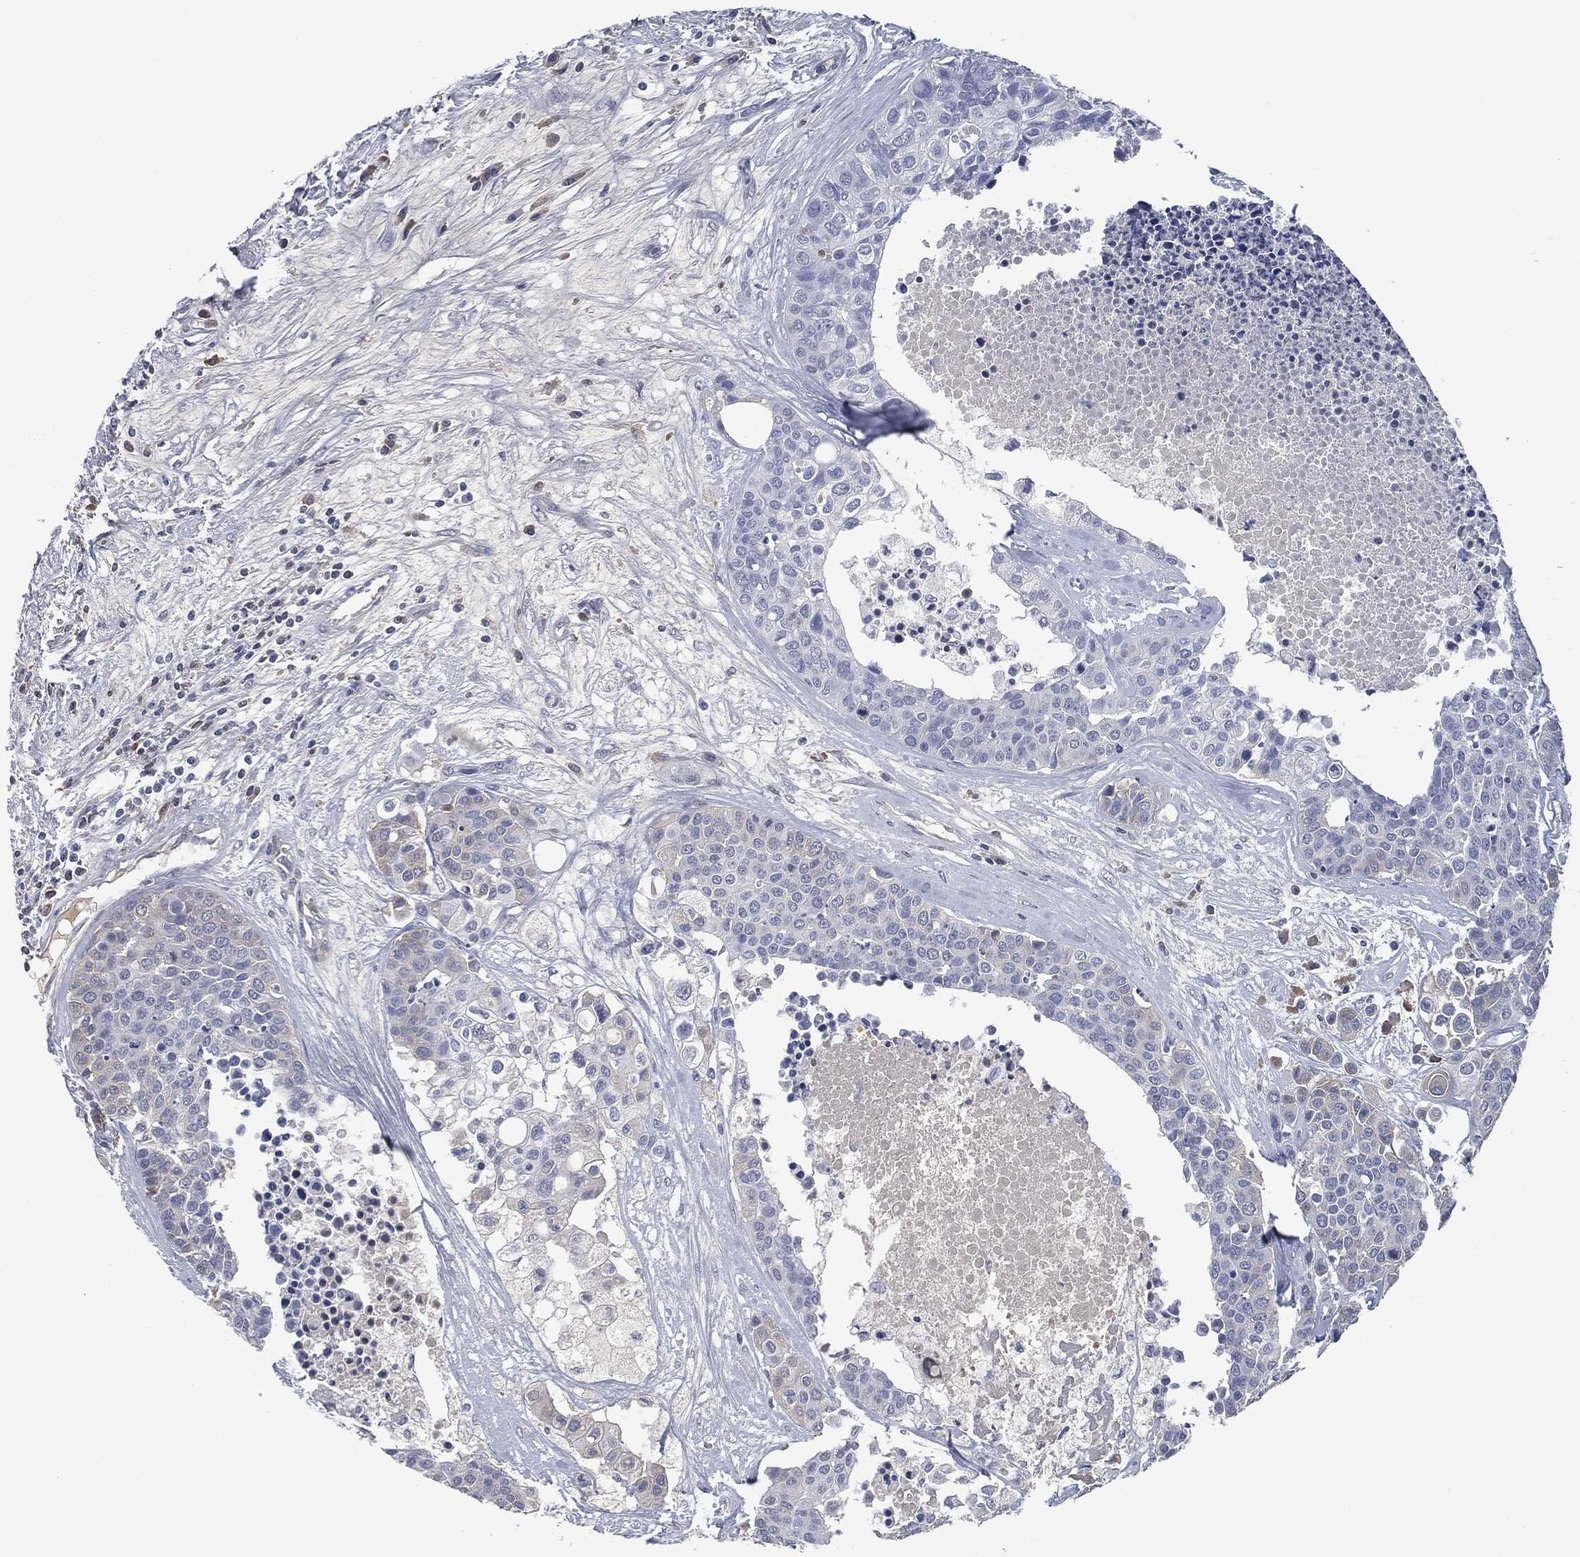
{"staining": {"intensity": "negative", "quantity": "none", "location": "none"}, "tissue": "carcinoid", "cell_type": "Tumor cells", "image_type": "cancer", "snomed": [{"axis": "morphology", "description": "Carcinoid, malignant, NOS"}, {"axis": "topography", "description": "Colon"}], "caption": "High magnification brightfield microscopy of carcinoid stained with DAB (brown) and counterstained with hematoxylin (blue): tumor cells show no significant expression. Brightfield microscopy of immunohistochemistry (IHC) stained with DAB (3,3'-diaminobenzidine) (brown) and hematoxylin (blue), captured at high magnification.", "gene": "SIGLEC7", "patient": {"sex": "male", "age": 81}}